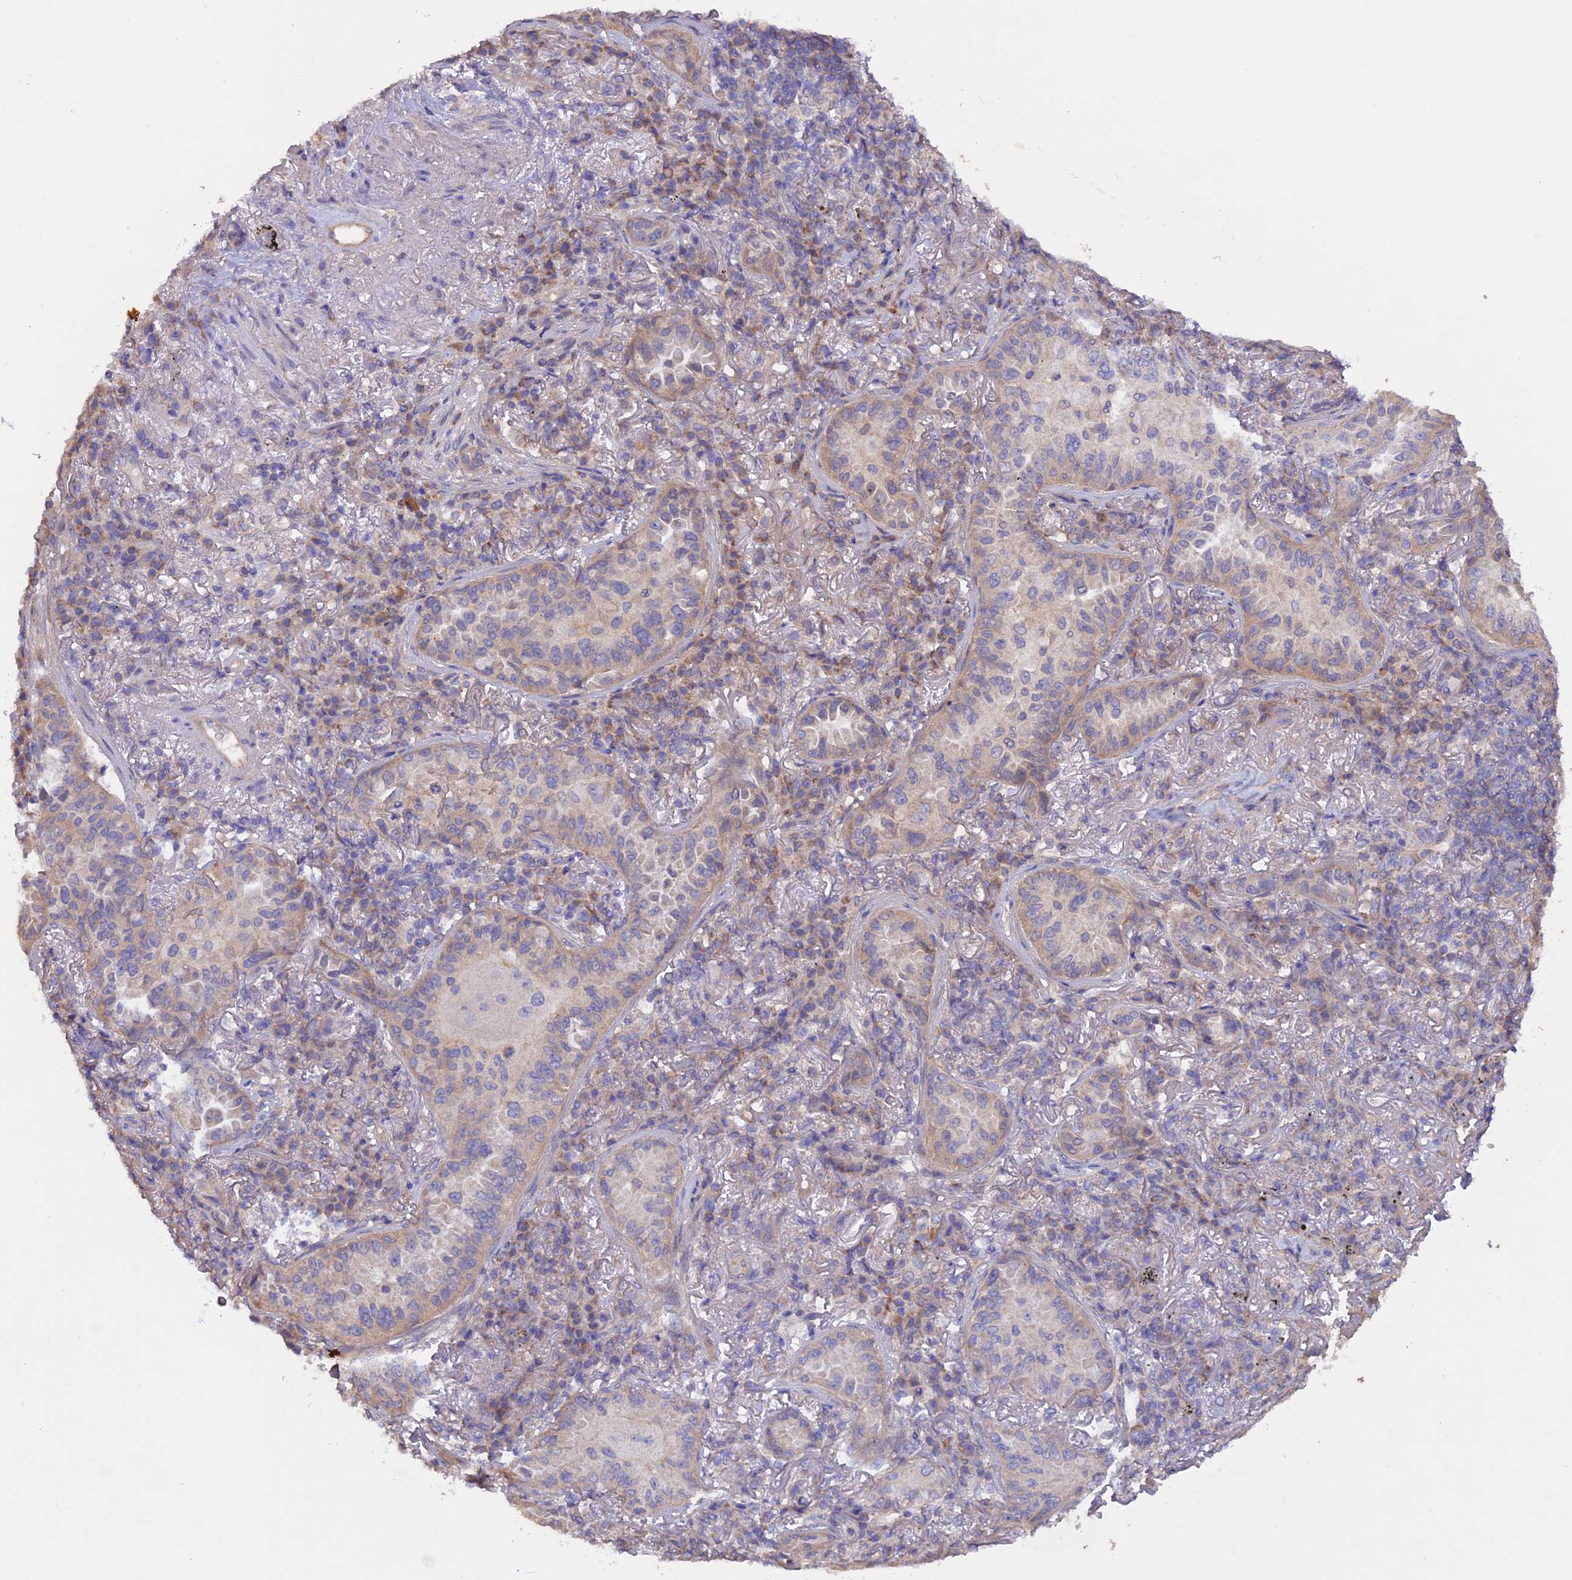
{"staining": {"intensity": "weak", "quantity": "25%-75%", "location": "cytoplasmic/membranous"}, "tissue": "lung cancer", "cell_type": "Tumor cells", "image_type": "cancer", "snomed": [{"axis": "morphology", "description": "Adenocarcinoma, NOS"}, {"axis": "topography", "description": "Lung"}], "caption": "A low amount of weak cytoplasmic/membranous staining is present in approximately 25%-75% of tumor cells in lung cancer (adenocarcinoma) tissue. The protein is shown in brown color, while the nuclei are stained blue.", "gene": "HYCC1", "patient": {"sex": "female", "age": 69}}